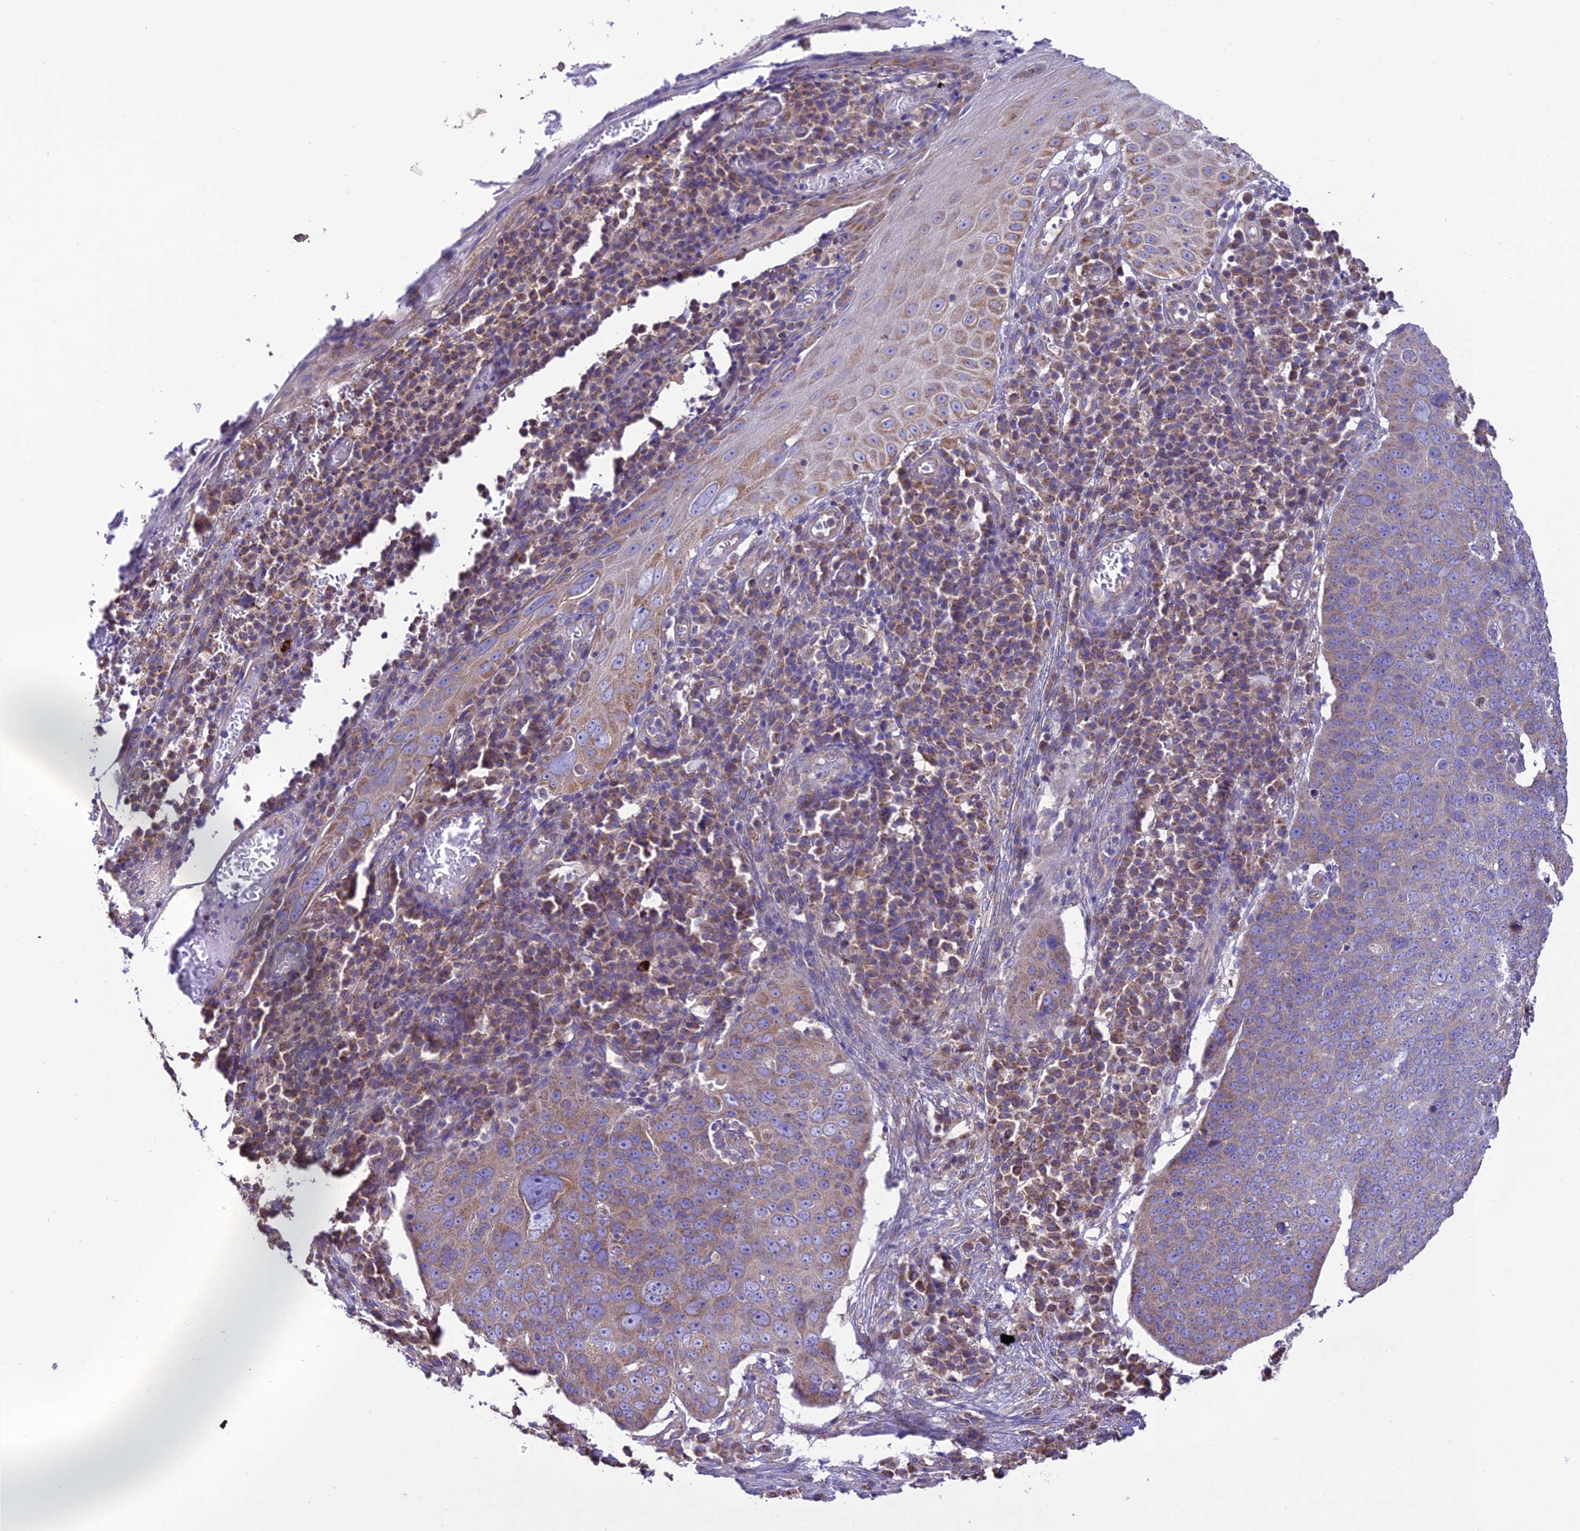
{"staining": {"intensity": "weak", "quantity": "25%-75%", "location": "cytoplasmic/membranous"}, "tissue": "skin cancer", "cell_type": "Tumor cells", "image_type": "cancer", "snomed": [{"axis": "morphology", "description": "Squamous cell carcinoma, NOS"}, {"axis": "topography", "description": "Skin"}], "caption": "Skin cancer (squamous cell carcinoma) stained with a brown dye displays weak cytoplasmic/membranous positive positivity in approximately 25%-75% of tumor cells.", "gene": "MAP3K12", "patient": {"sex": "male", "age": 71}}